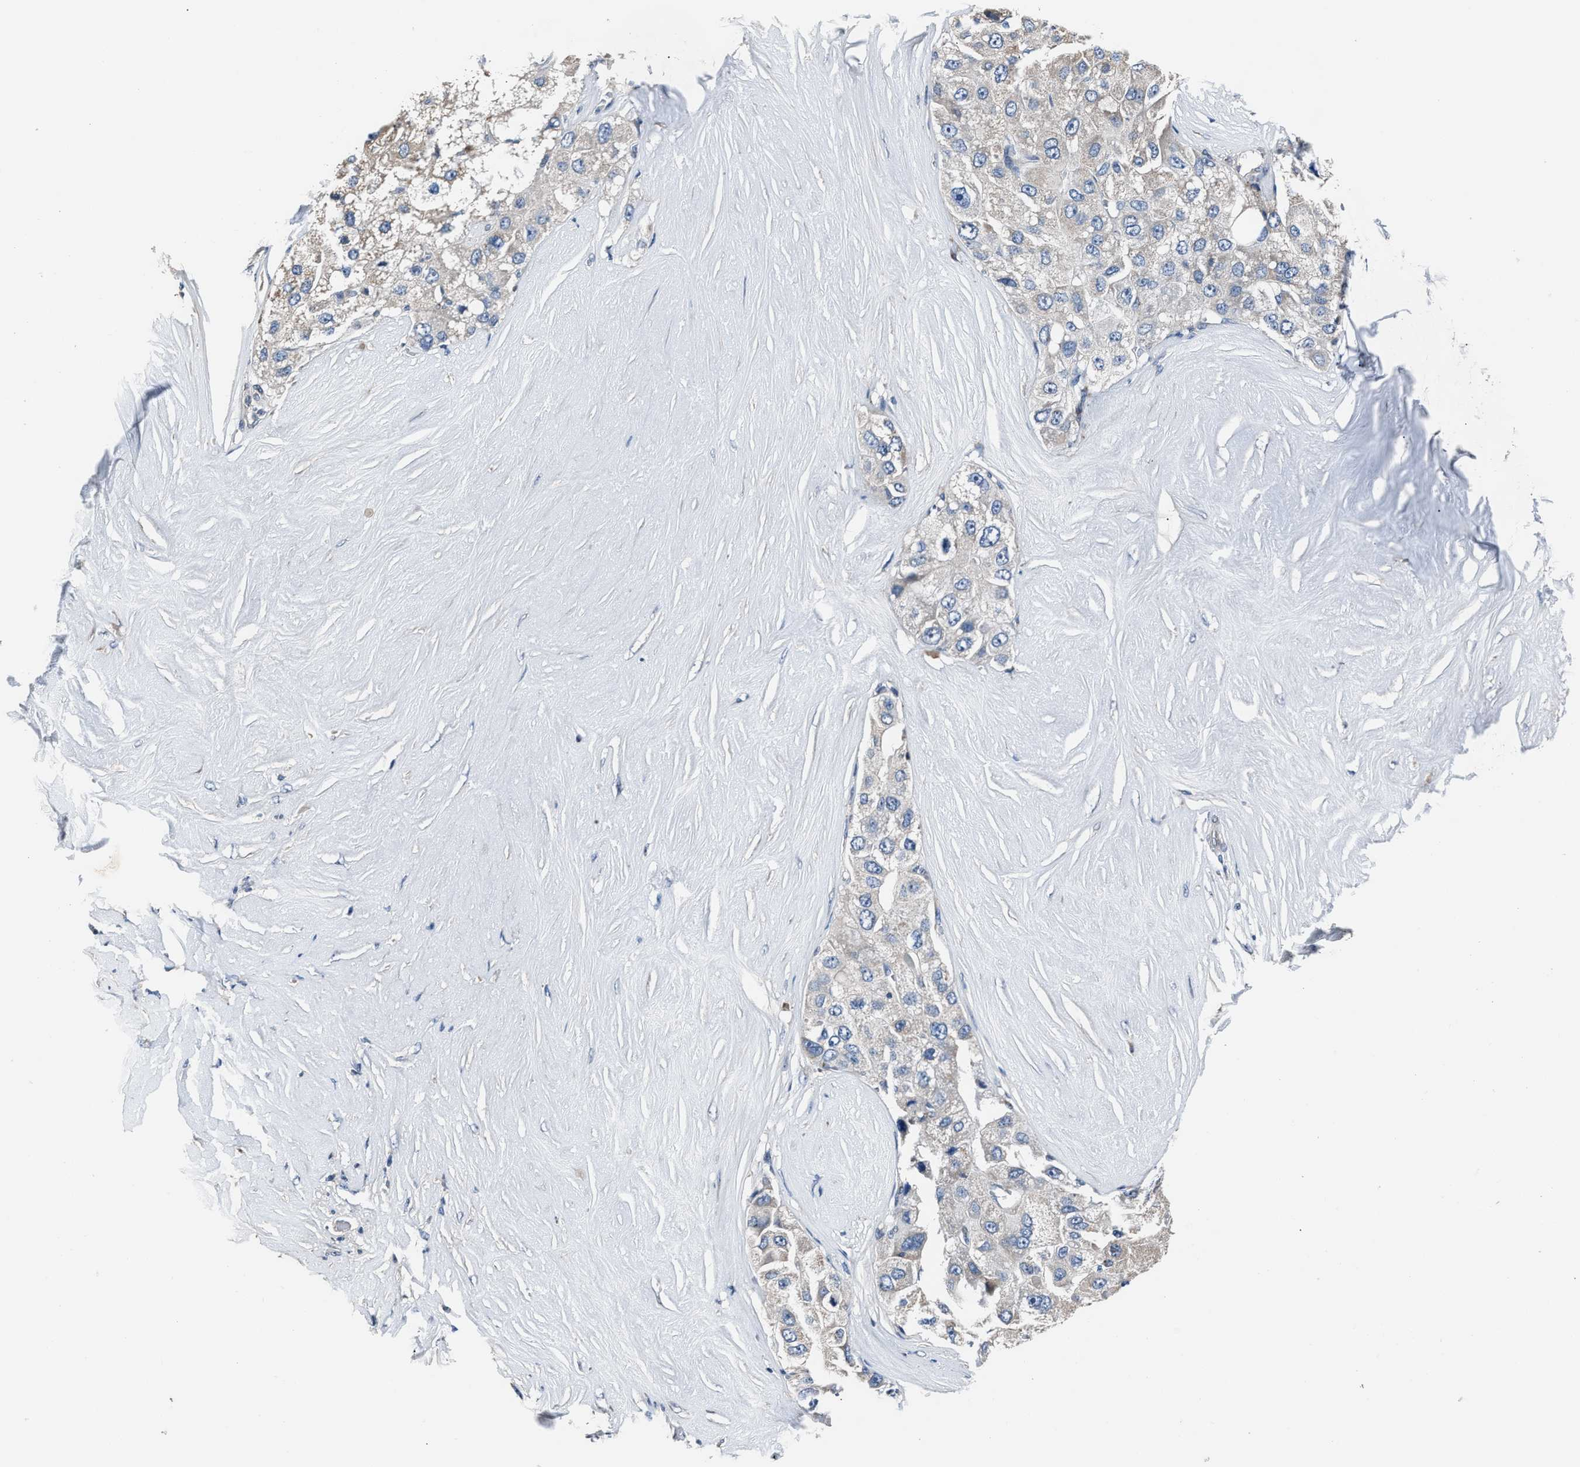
{"staining": {"intensity": "negative", "quantity": "none", "location": "none"}, "tissue": "liver cancer", "cell_type": "Tumor cells", "image_type": "cancer", "snomed": [{"axis": "morphology", "description": "Carcinoma, Hepatocellular, NOS"}, {"axis": "topography", "description": "Liver"}], "caption": "Immunohistochemistry of human liver cancer exhibits no expression in tumor cells.", "gene": "DNAJC24", "patient": {"sex": "male", "age": 80}}